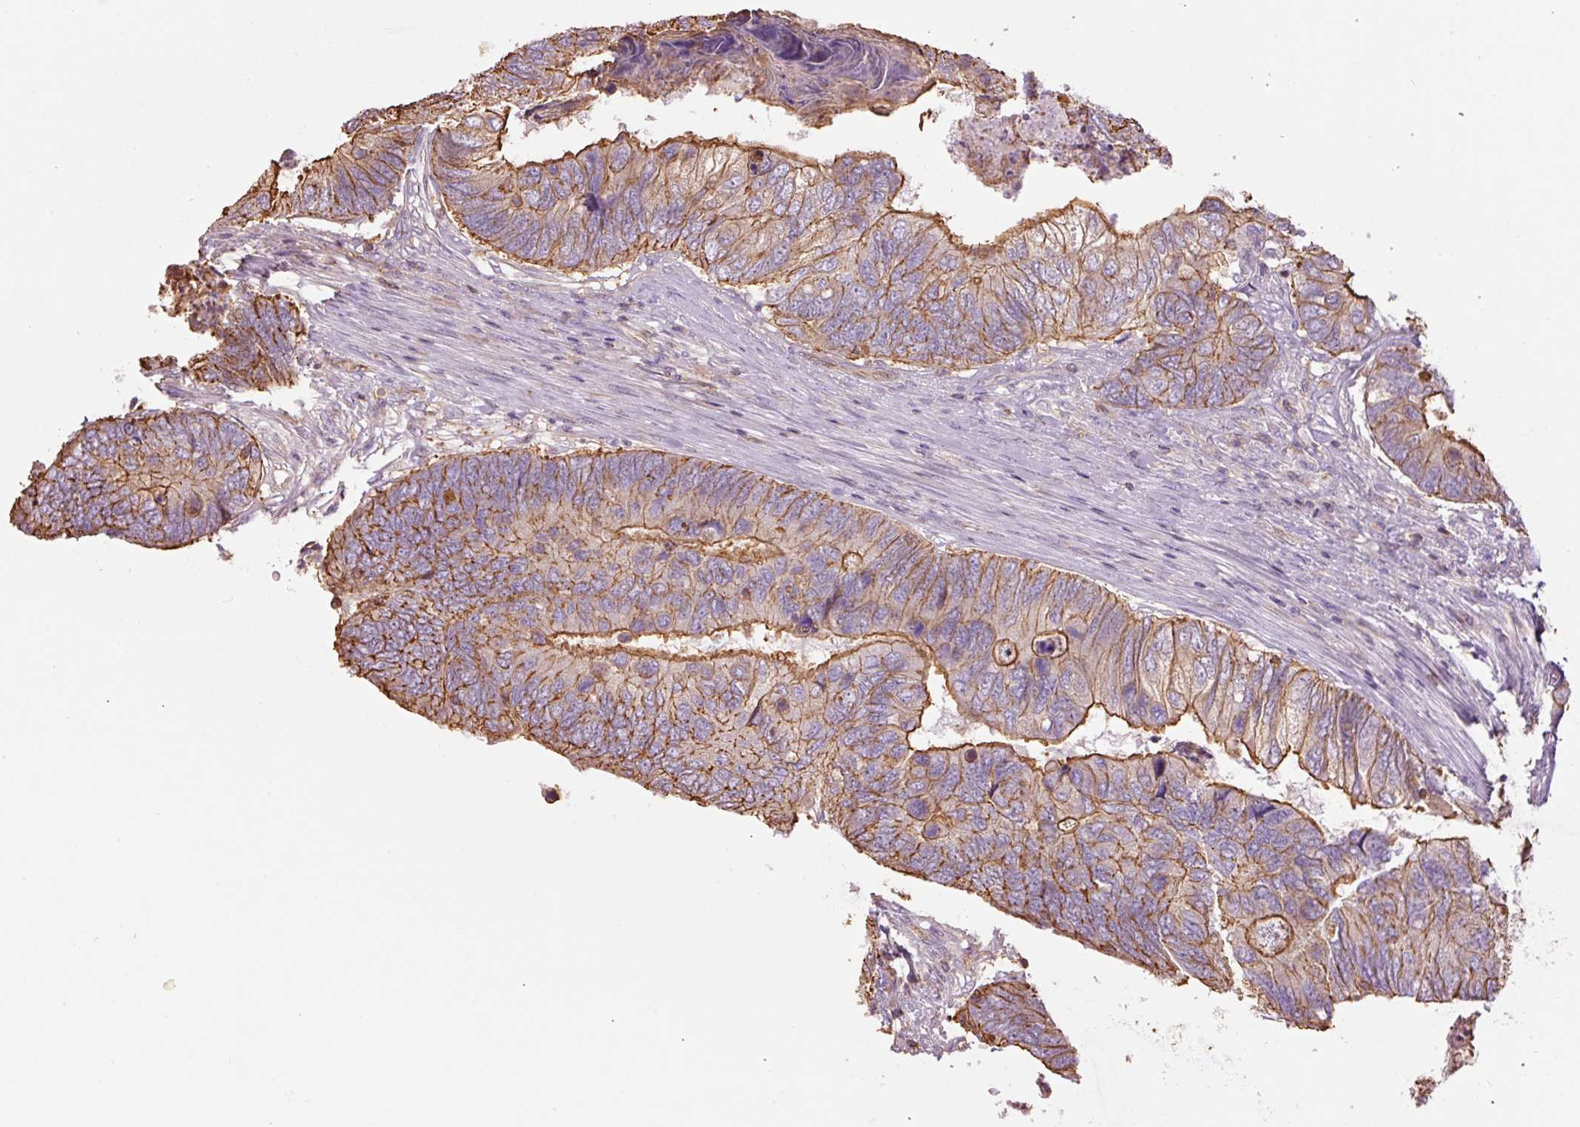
{"staining": {"intensity": "moderate", "quantity": "25%-75%", "location": "cytoplasmic/membranous"}, "tissue": "colorectal cancer", "cell_type": "Tumor cells", "image_type": "cancer", "snomed": [{"axis": "morphology", "description": "Adenocarcinoma, NOS"}, {"axis": "topography", "description": "Colon"}], "caption": "Colorectal adenocarcinoma stained with a brown dye exhibits moderate cytoplasmic/membranous positive expression in about 25%-75% of tumor cells.", "gene": "PPP1R1B", "patient": {"sex": "female", "age": 67}}